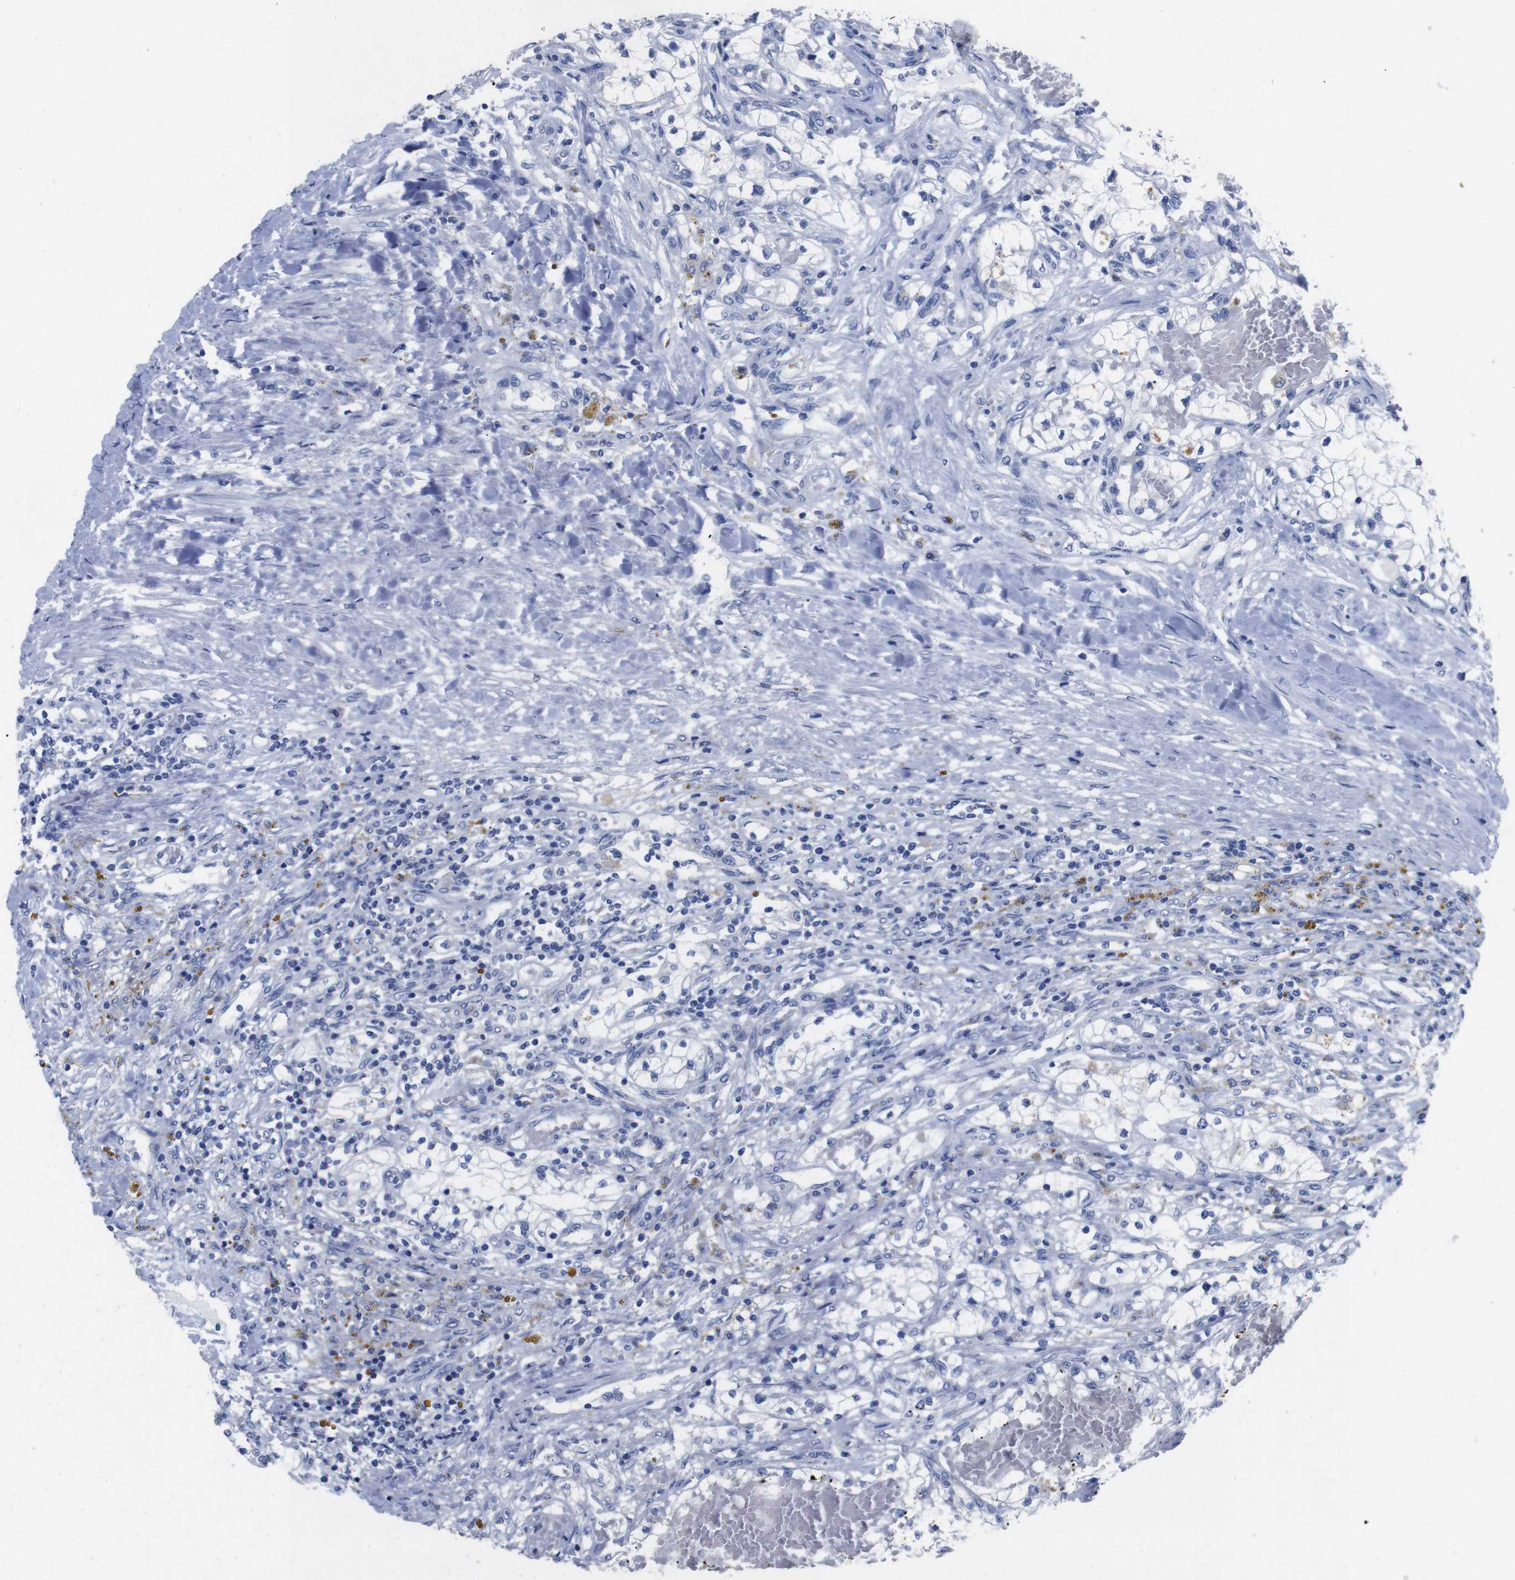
{"staining": {"intensity": "negative", "quantity": "none", "location": "none"}, "tissue": "renal cancer", "cell_type": "Tumor cells", "image_type": "cancer", "snomed": [{"axis": "morphology", "description": "Adenocarcinoma, NOS"}, {"axis": "topography", "description": "Kidney"}], "caption": "An IHC micrograph of renal adenocarcinoma is shown. There is no staining in tumor cells of renal adenocarcinoma.", "gene": "GJB2", "patient": {"sex": "male", "age": 68}}